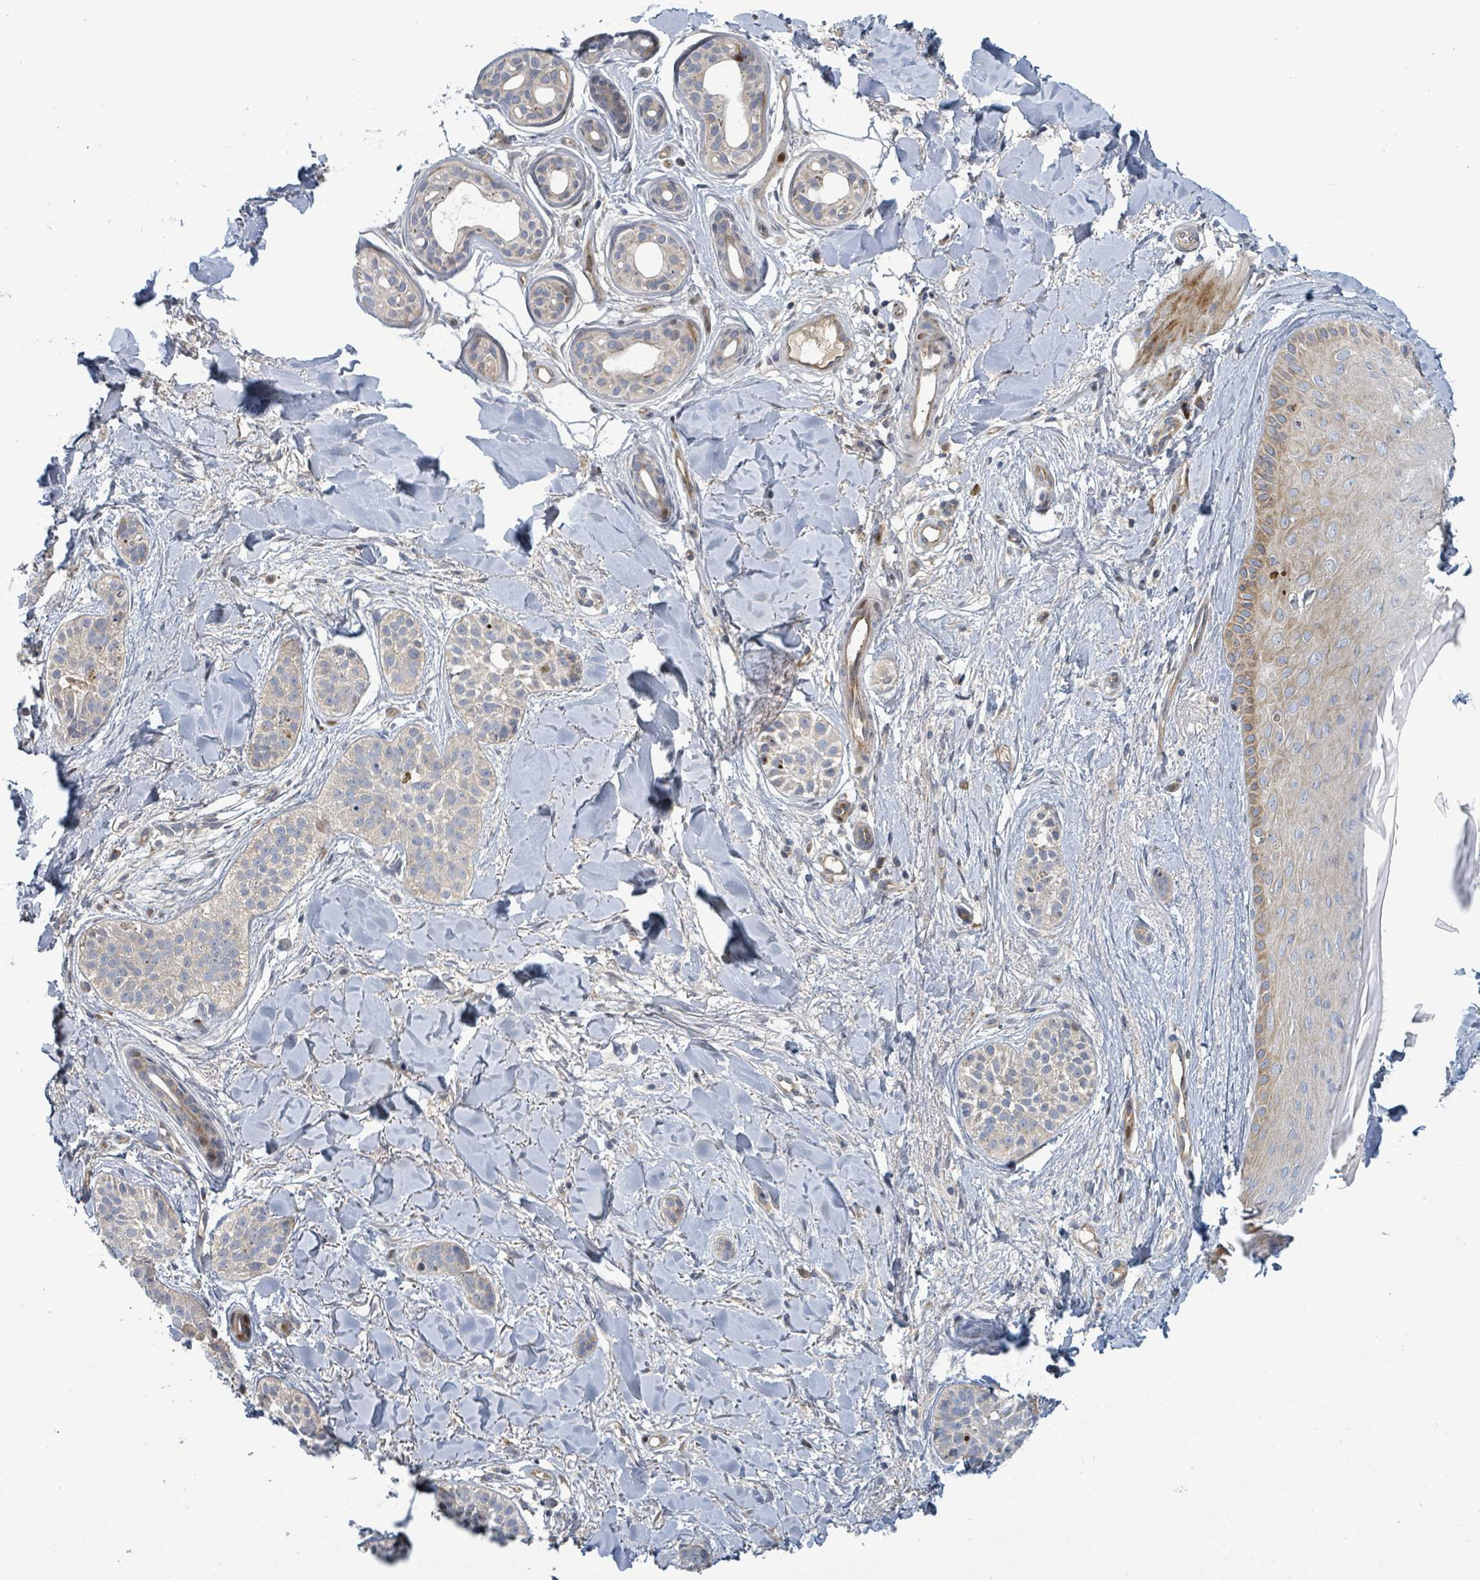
{"staining": {"intensity": "negative", "quantity": "none", "location": "none"}, "tissue": "skin cancer", "cell_type": "Tumor cells", "image_type": "cancer", "snomed": [{"axis": "morphology", "description": "Basal cell carcinoma"}, {"axis": "topography", "description": "Skin"}], "caption": "Immunohistochemistry image of neoplastic tissue: skin cancer (basal cell carcinoma) stained with DAB (3,3'-diaminobenzidine) displays no significant protein expression in tumor cells.", "gene": "CFAP210", "patient": {"sex": "male", "age": 52}}